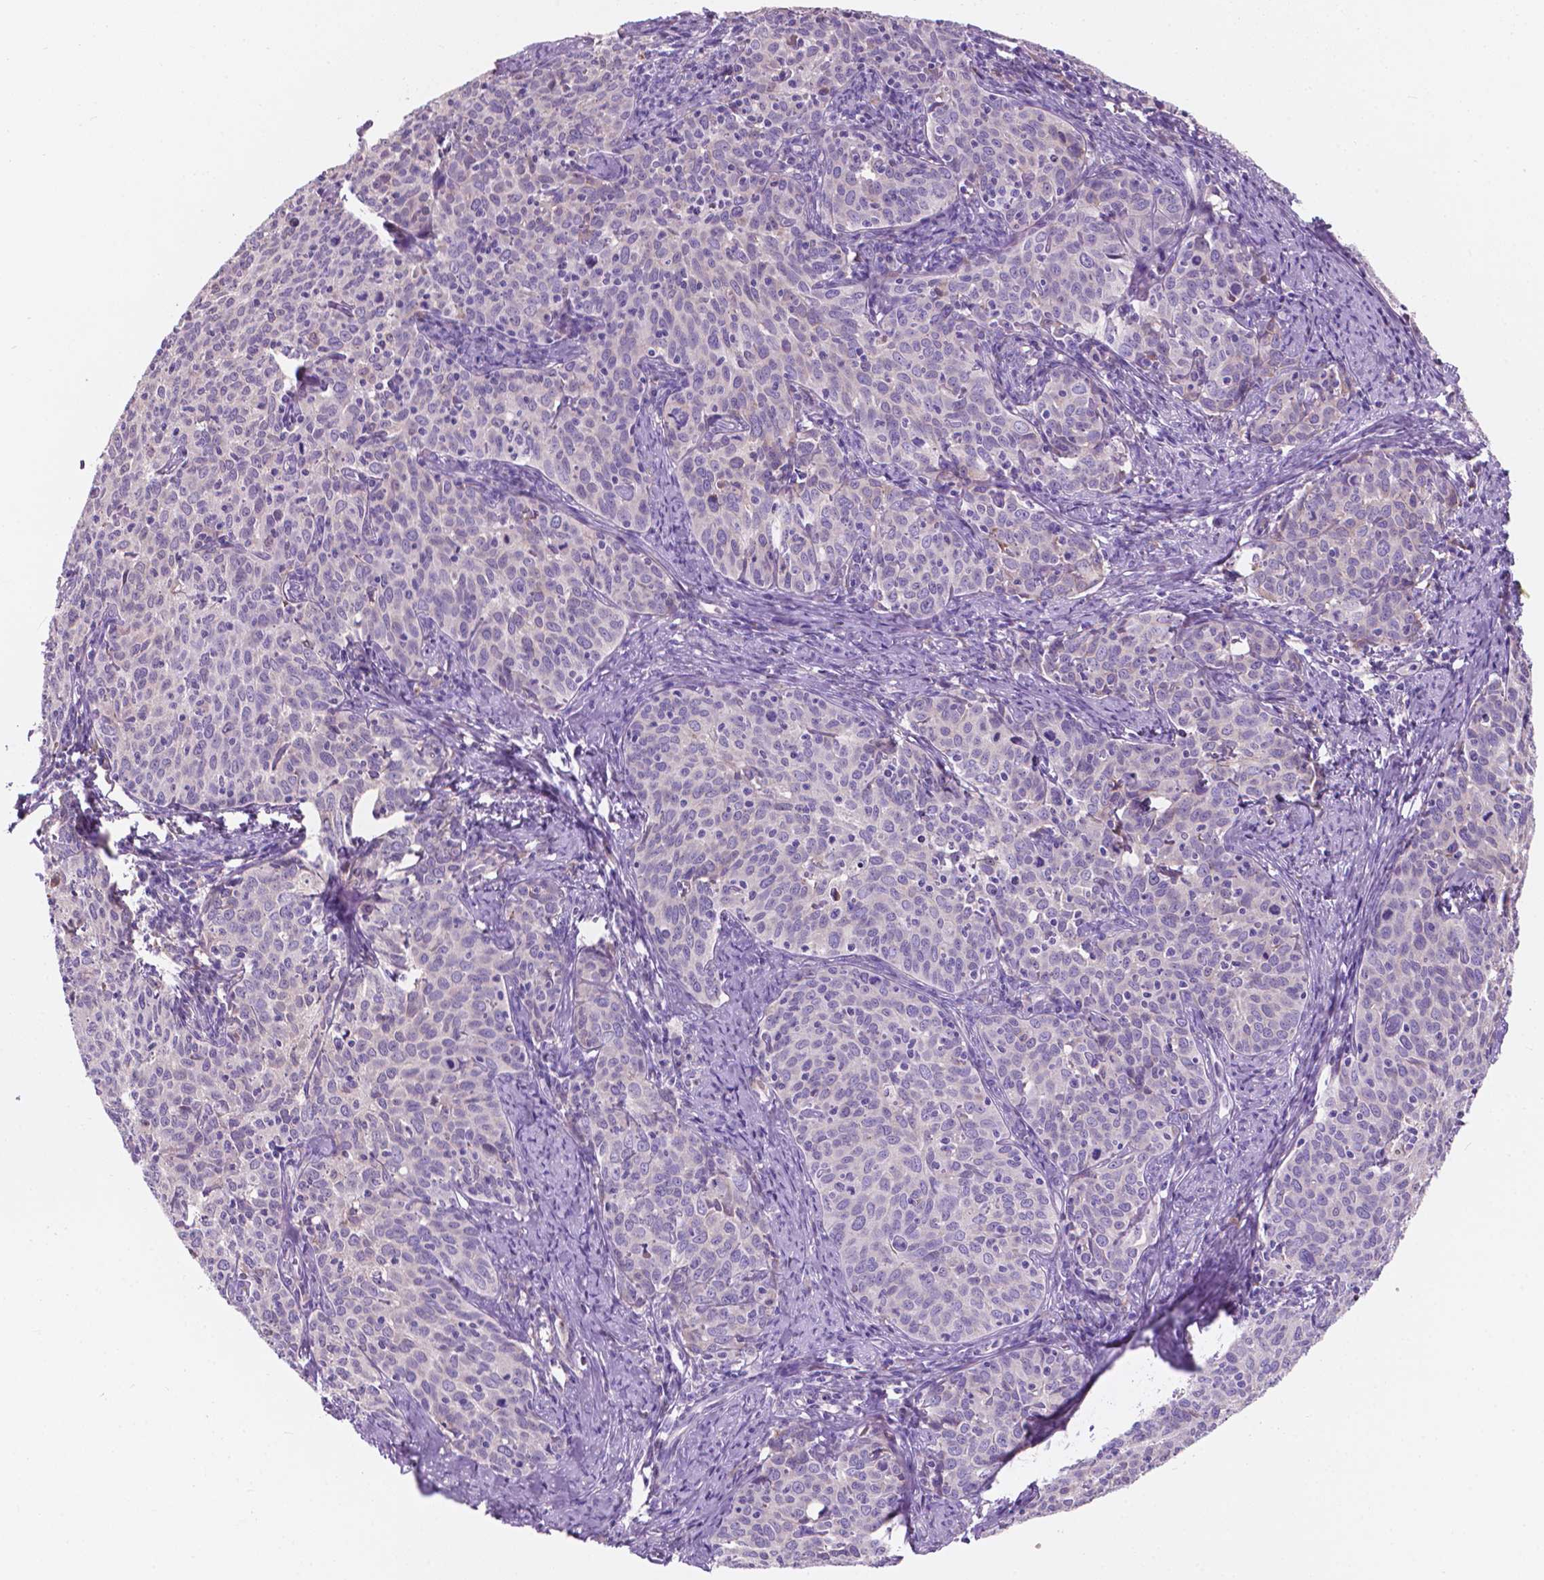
{"staining": {"intensity": "negative", "quantity": "none", "location": "none"}, "tissue": "cervical cancer", "cell_type": "Tumor cells", "image_type": "cancer", "snomed": [{"axis": "morphology", "description": "Squamous cell carcinoma, NOS"}, {"axis": "topography", "description": "Cervix"}], "caption": "Histopathology image shows no significant protein staining in tumor cells of squamous cell carcinoma (cervical).", "gene": "IREB2", "patient": {"sex": "female", "age": 62}}